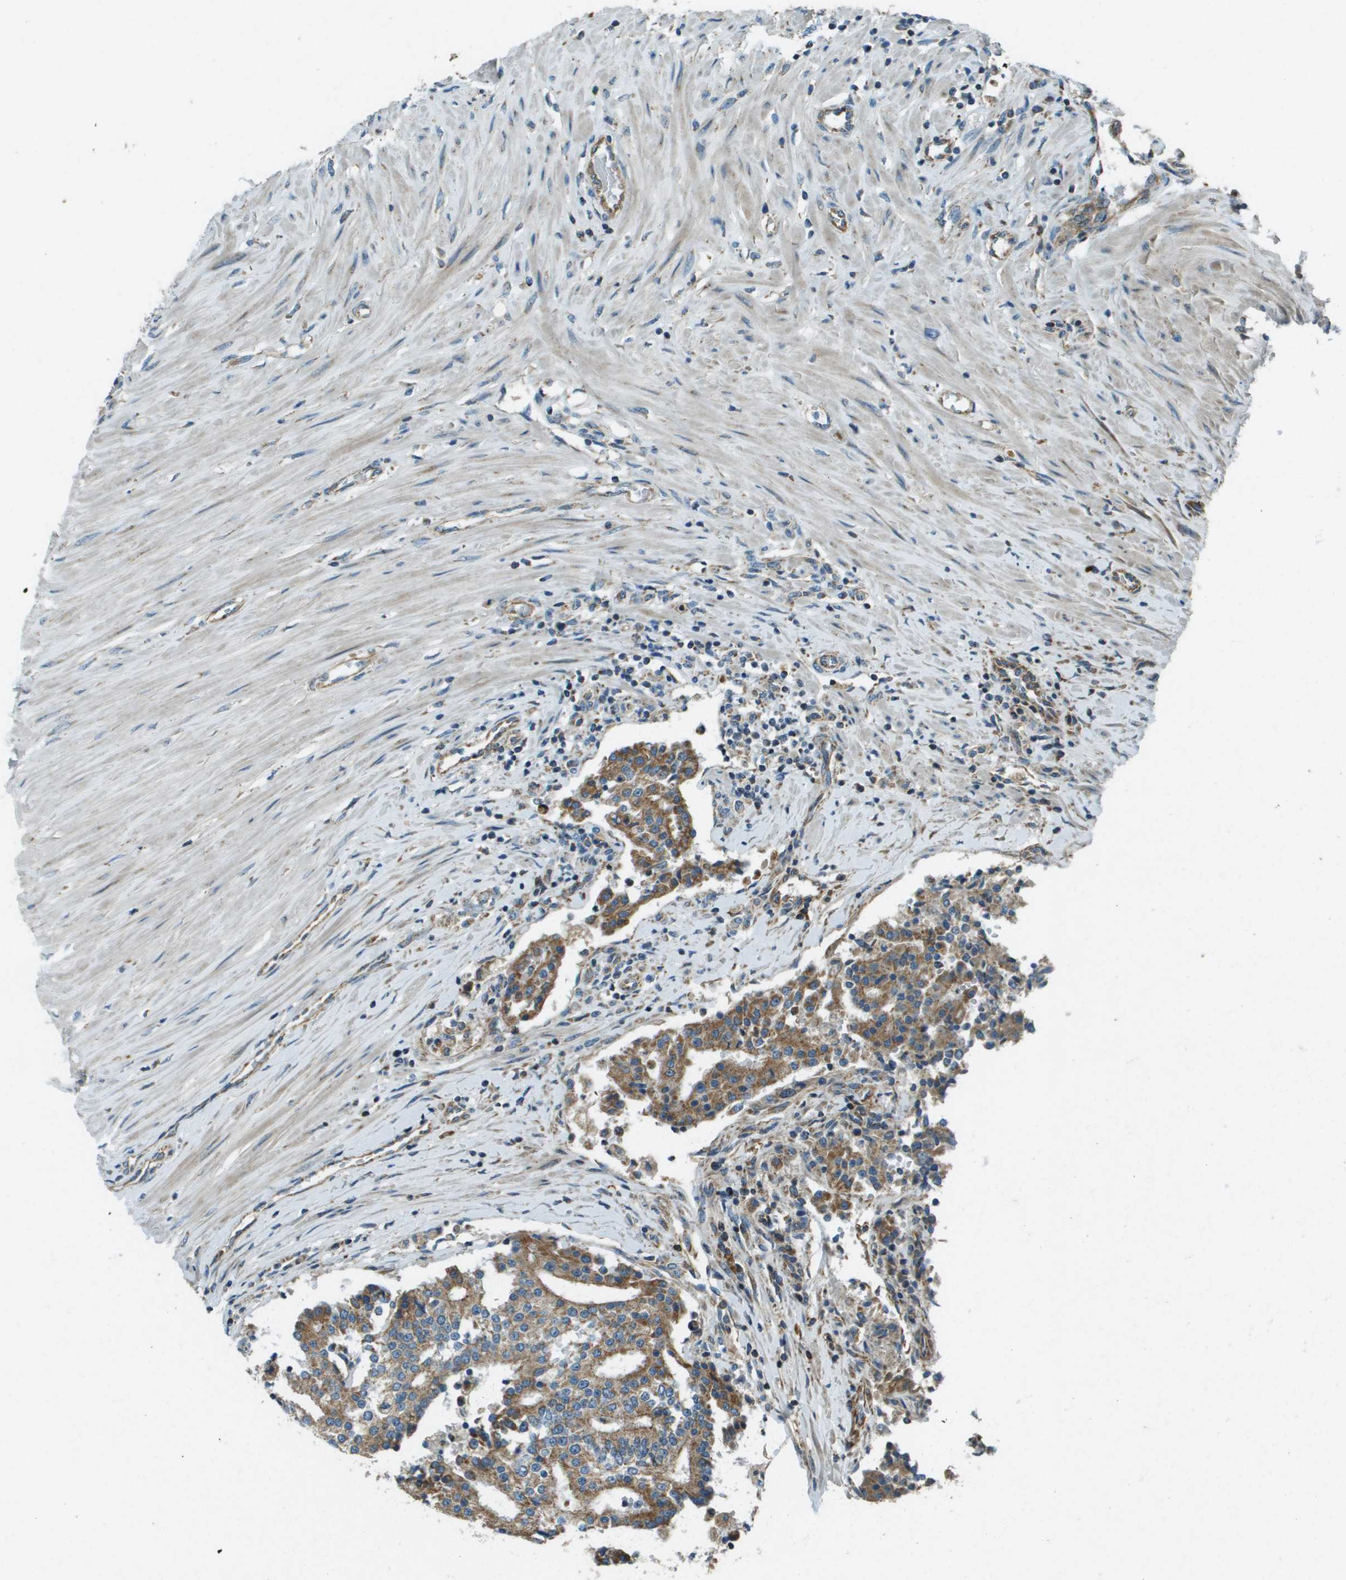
{"staining": {"intensity": "moderate", "quantity": ">75%", "location": "cytoplasmic/membranous"}, "tissue": "seminal vesicle", "cell_type": "Glandular cells", "image_type": "normal", "snomed": [{"axis": "morphology", "description": "Normal tissue, NOS"}, {"axis": "morphology", "description": "Adenocarcinoma, High grade"}, {"axis": "topography", "description": "Prostate"}, {"axis": "topography", "description": "Seminal veicle"}], "caption": "Glandular cells exhibit moderate cytoplasmic/membranous expression in about >75% of cells in normal seminal vesicle. (DAB (3,3'-diaminobenzidine) IHC, brown staining for protein, blue staining for nuclei).", "gene": "MIGA1", "patient": {"sex": "male", "age": 55}}